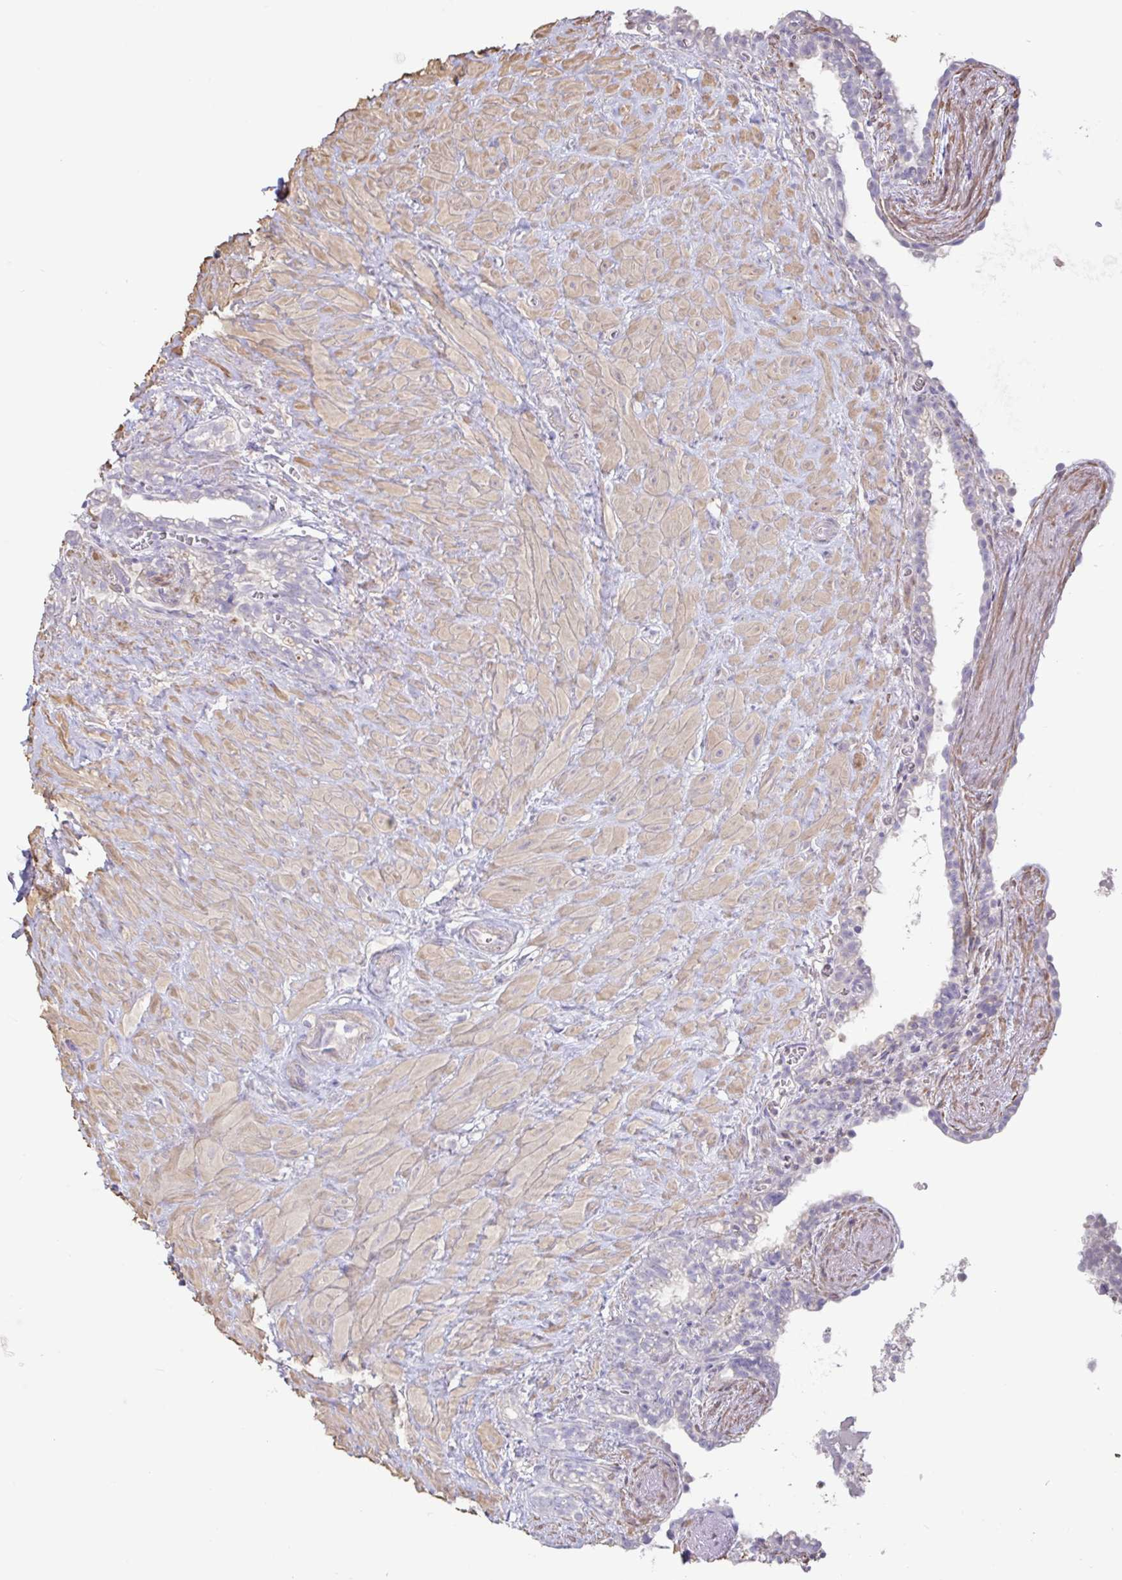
{"staining": {"intensity": "negative", "quantity": "none", "location": "none"}, "tissue": "seminal vesicle", "cell_type": "Glandular cells", "image_type": "normal", "snomed": [{"axis": "morphology", "description": "Normal tissue, NOS"}, {"axis": "topography", "description": "Seminal veicle"}], "caption": "Immunohistochemistry (IHC) photomicrograph of normal seminal vesicle stained for a protein (brown), which reveals no positivity in glandular cells. The staining is performed using DAB brown chromogen with nuclei counter-stained in using hematoxylin.", "gene": "PYGM", "patient": {"sex": "male", "age": 76}}